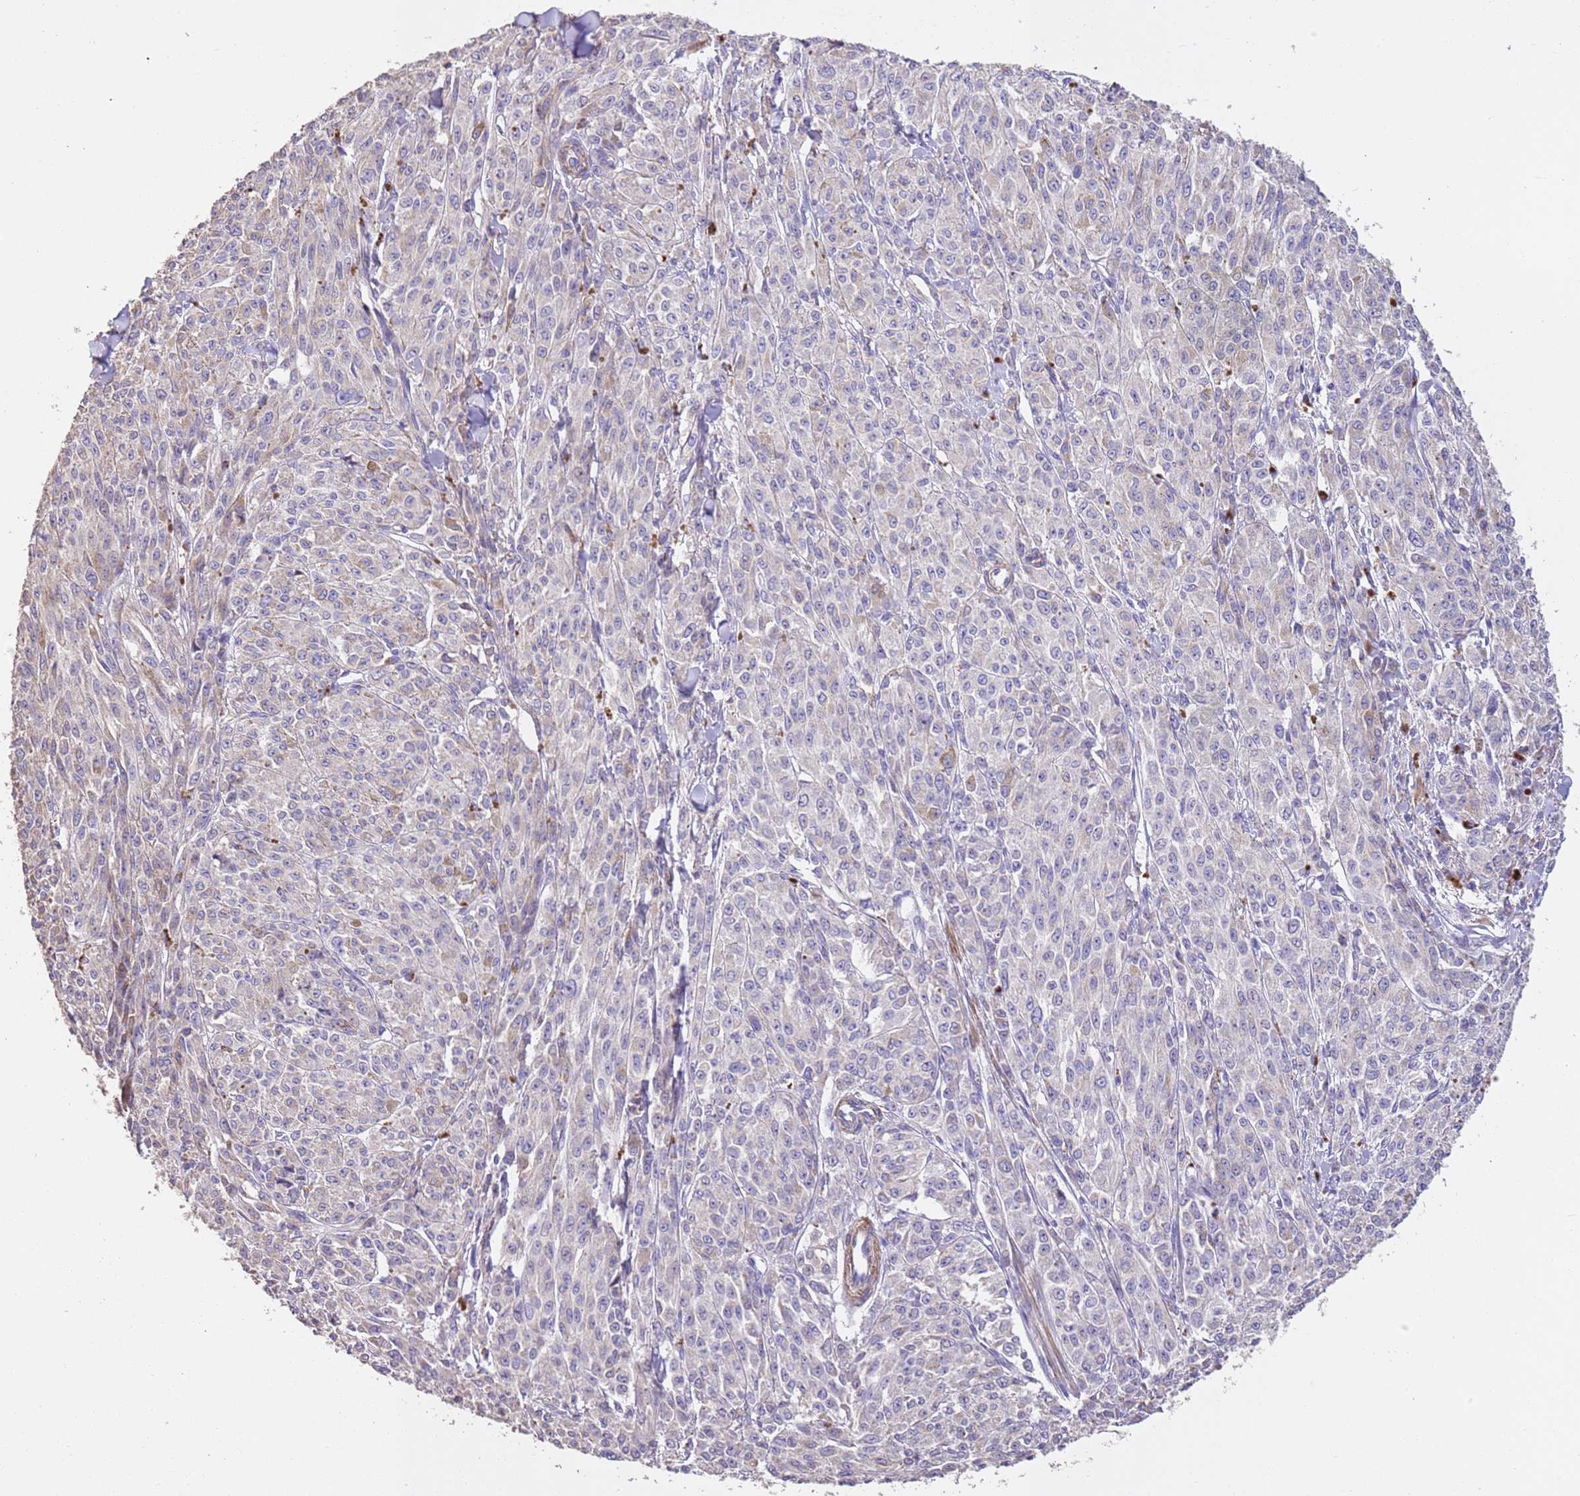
{"staining": {"intensity": "negative", "quantity": "none", "location": "none"}, "tissue": "melanoma", "cell_type": "Tumor cells", "image_type": "cancer", "snomed": [{"axis": "morphology", "description": "Malignant melanoma, NOS"}, {"axis": "topography", "description": "Skin"}], "caption": "DAB immunohistochemical staining of melanoma exhibits no significant staining in tumor cells.", "gene": "PIGA", "patient": {"sex": "female", "age": 52}}